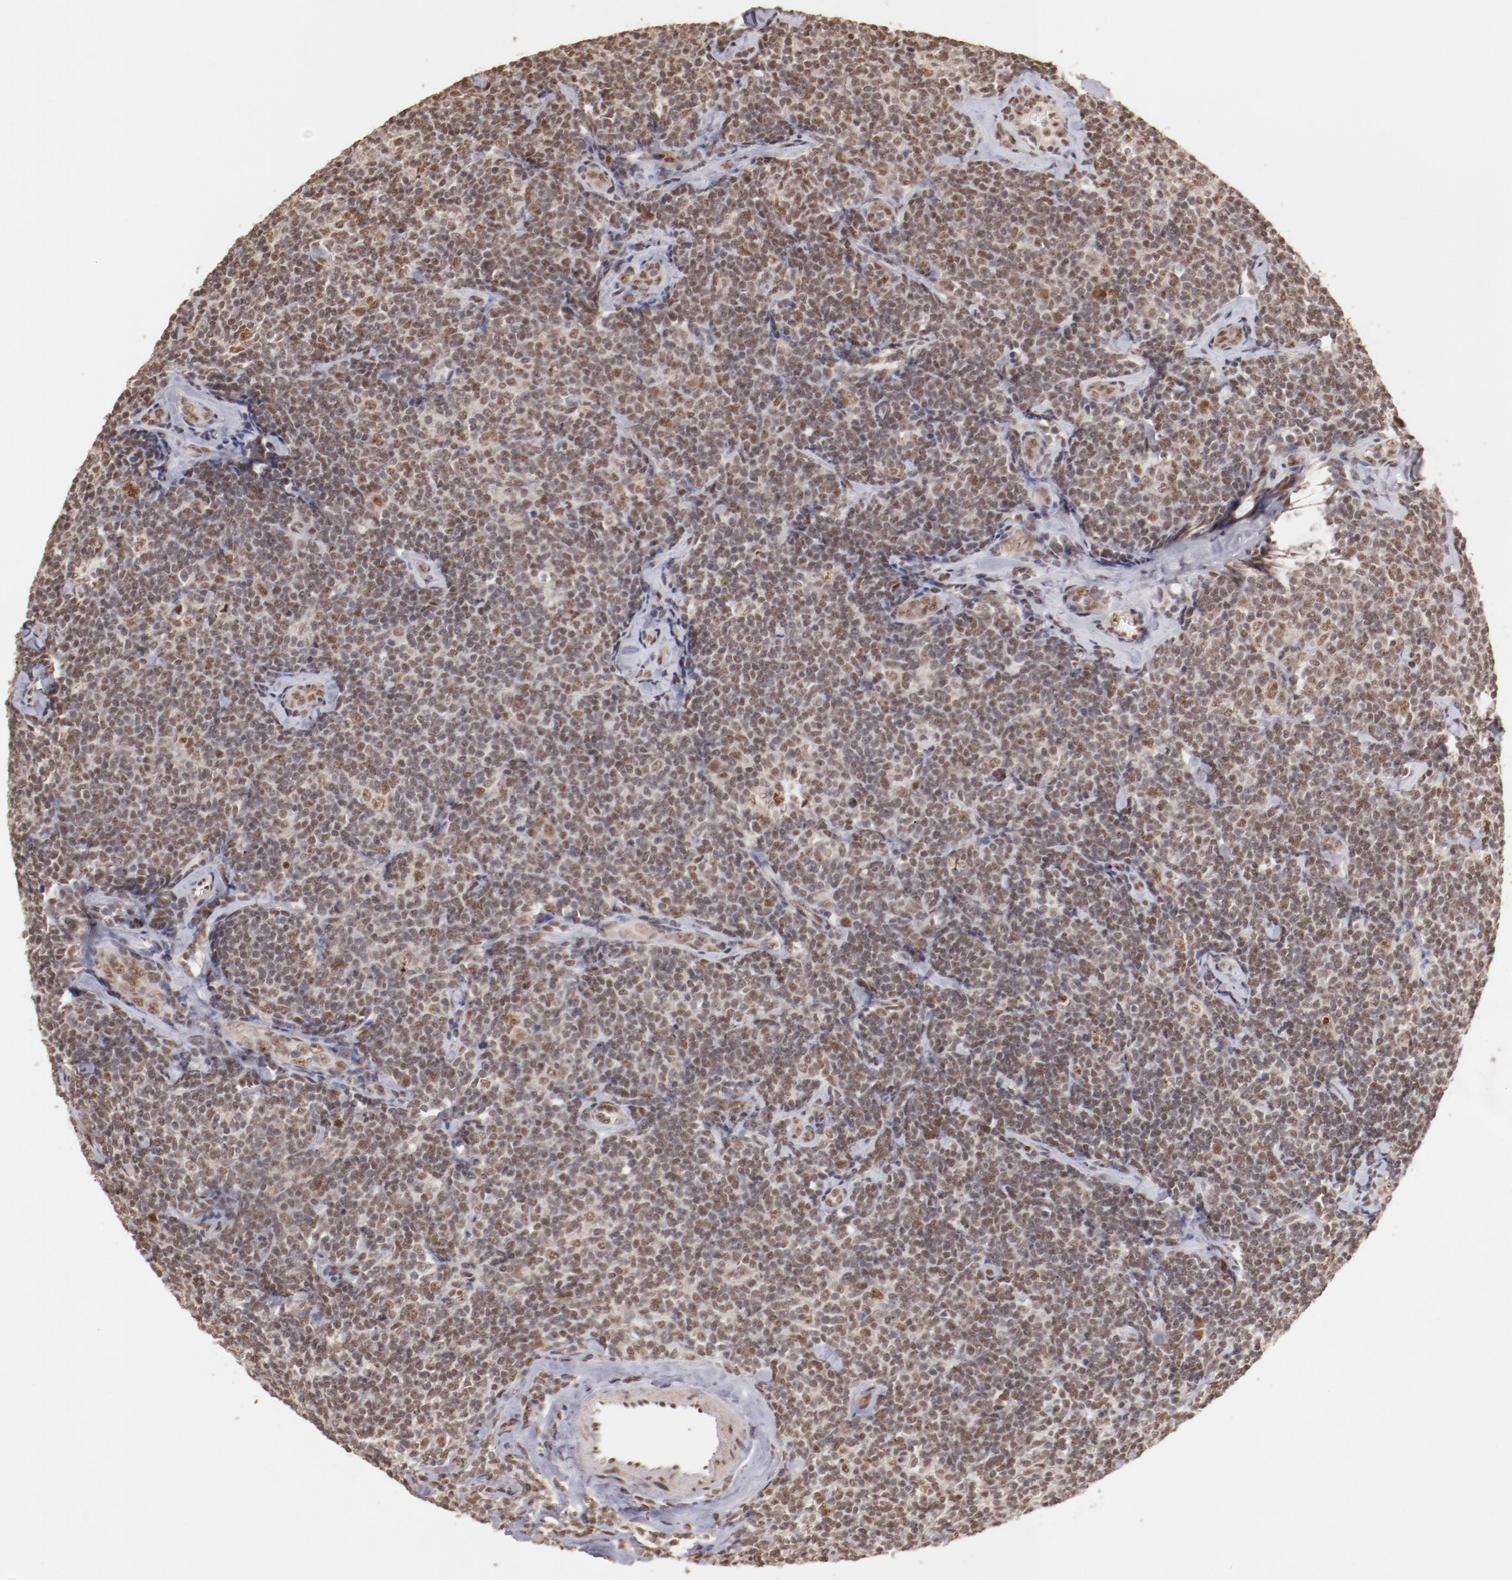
{"staining": {"intensity": "moderate", "quantity": ">75%", "location": "nuclear"}, "tissue": "lymphoma", "cell_type": "Tumor cells", "image_type": "cancer", "snomed": [{"axis": "morphology", "description": "Malignant lymphoma, non-Hodgkin's type, Low grade"}, {"axis": "topography", "description": "Lymph node"}], "caption": "A histopathology image of lymphoma stained for a protein shows moderate nuclear brown staining in tumor cells.", "gene": "CLOCK", "patient": {"sex": "female", "age": 56}}